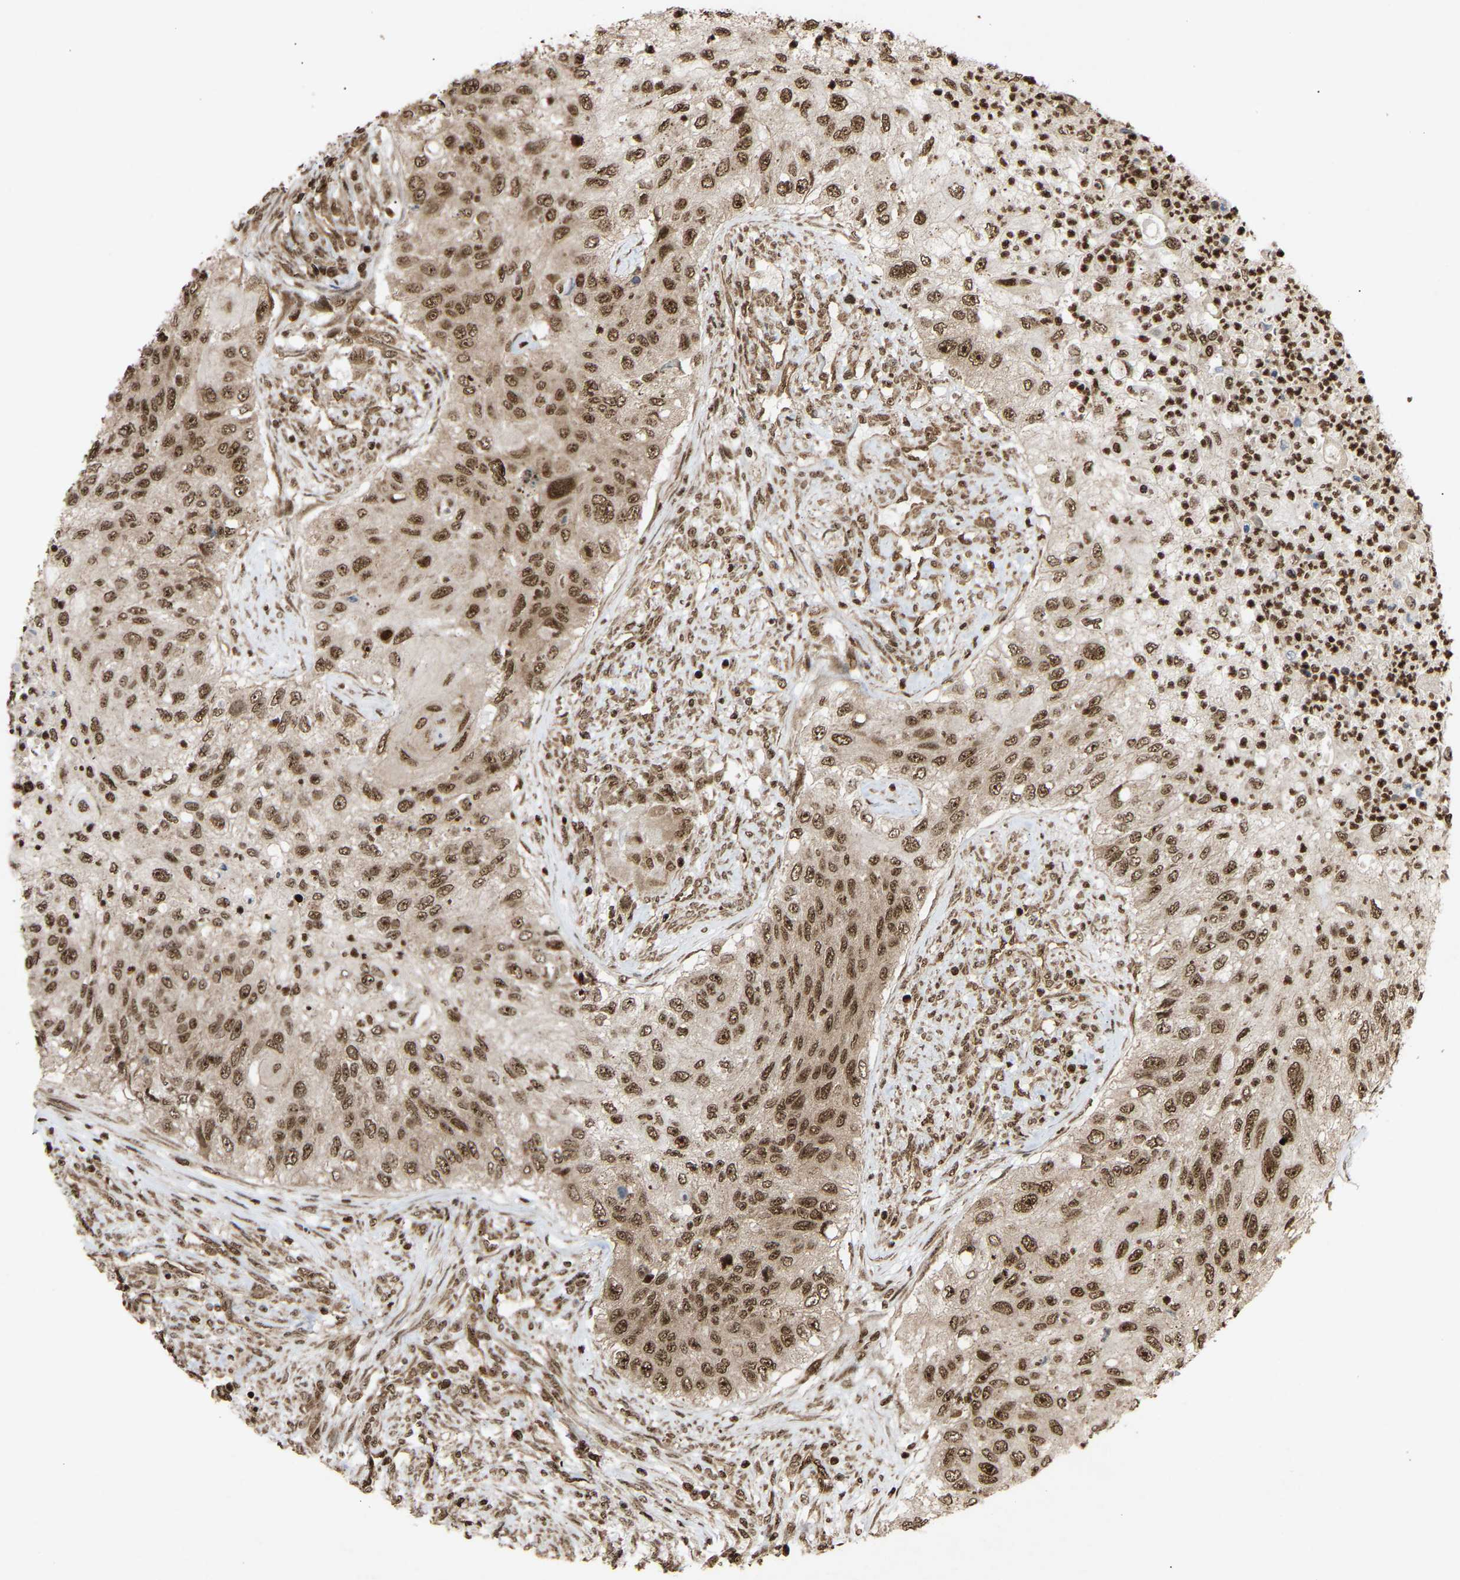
{"staining": {"intensity": "moderate", "quantity": ">75%", "location": "nuclear"}, "tissue": "urothelial cancer", "cell_type": "Tumor cells", "image_type": "cancer", "snomed": [{"axis": "morphology", "description": "Urothelial carcinoma, High grade"}, {"axis": "topography", "description": "Urinary bladder"}], "caption": "Protein expression by IHC reveals moderate nuclear expression in about >75% of tumor cells in urothelial carcinoma (high-grade).", "gene": "ALYREF", "patient": {"sex": "female", "age": 60}}